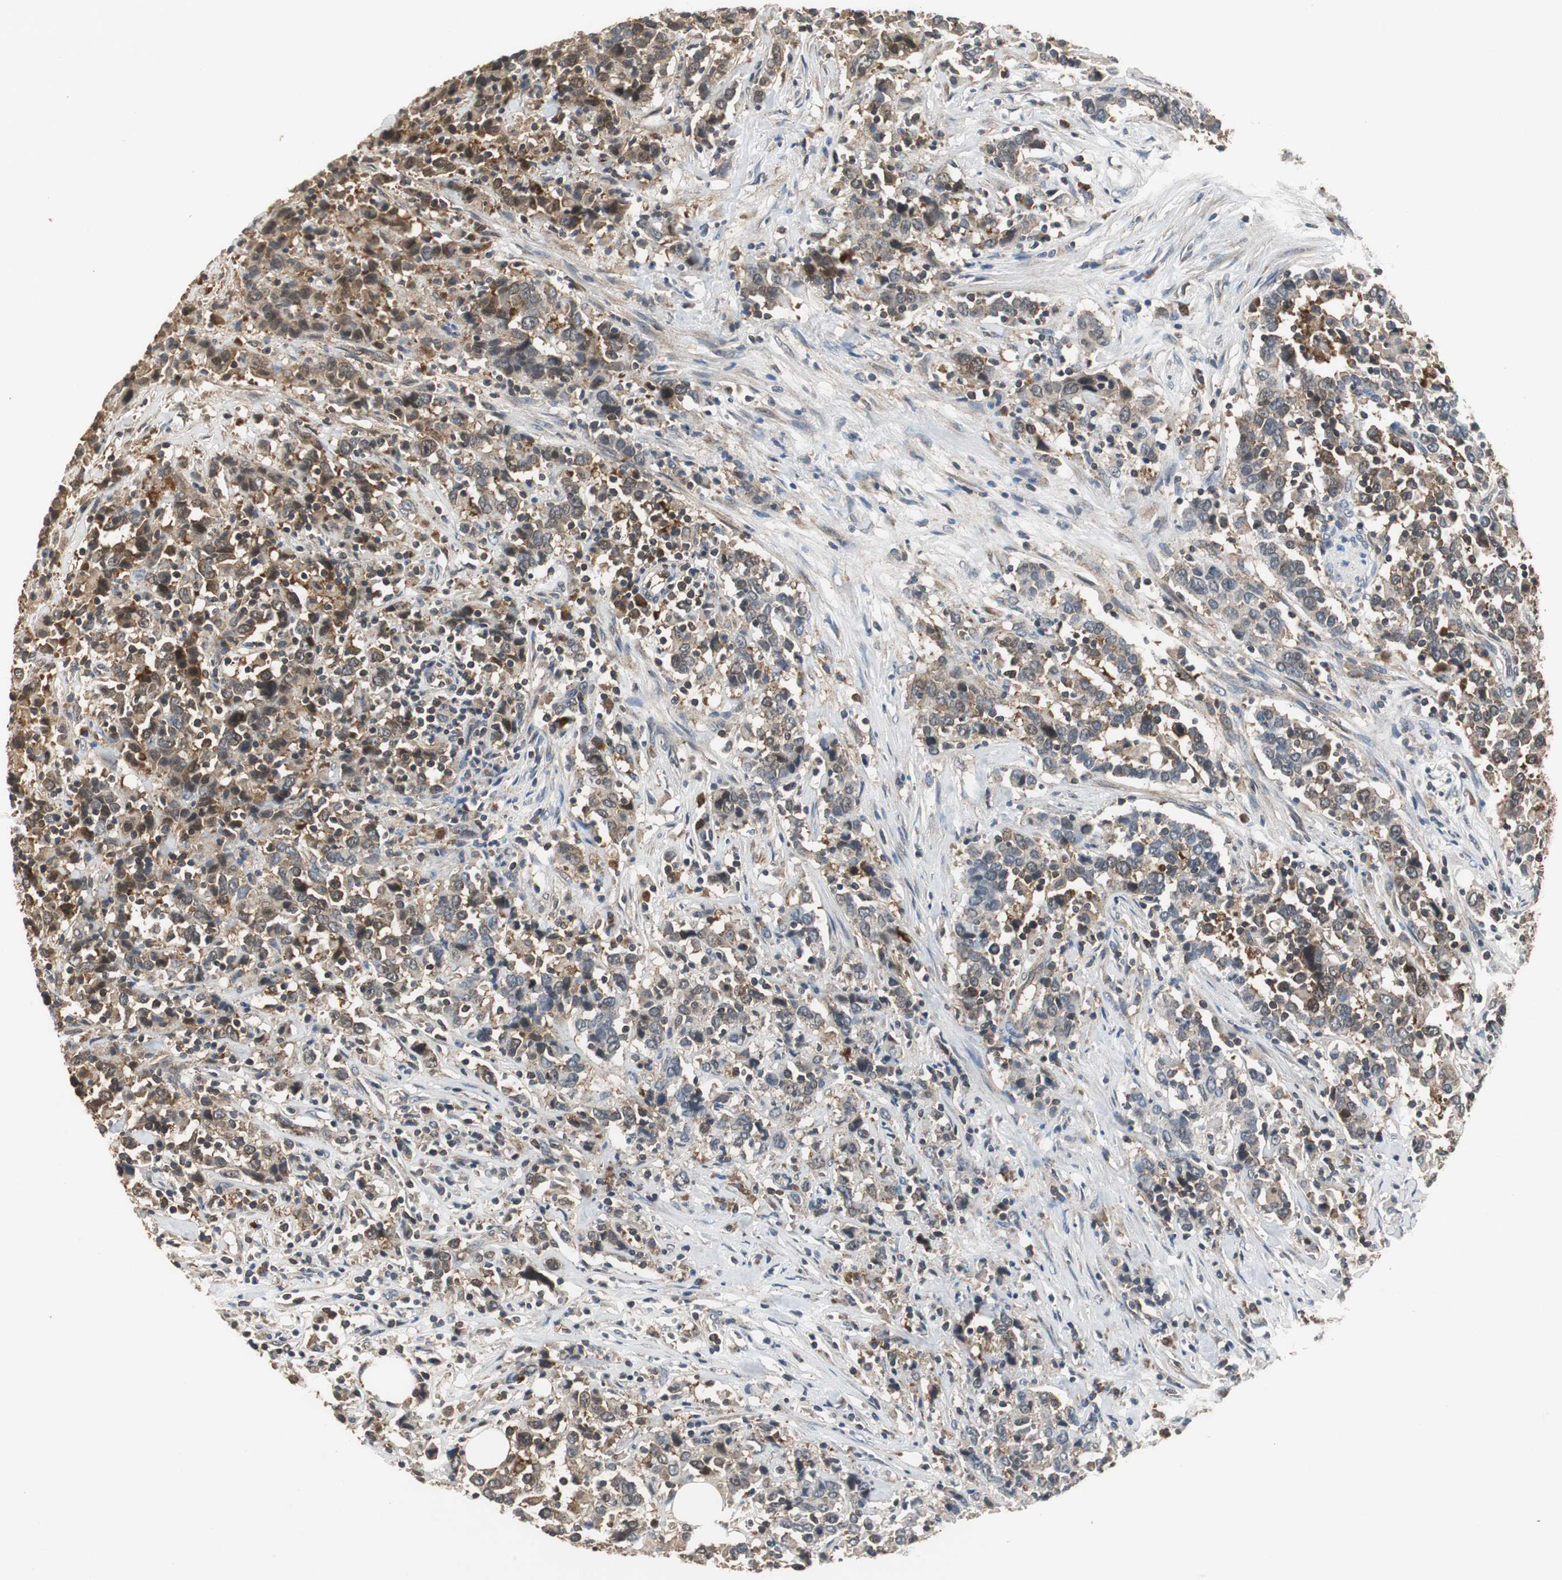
{"staining": {"intensity": "moderate", "quantity": "25%-75%", "location": "cytoplasmic/membranous"}, "tissue": "urothelial cancer", "cell_type": "Tumor cells", "image_type": "cancer", "snomed": [{"axis": "morphology", "description": "Urothelial carcinoma, High grade"}, {"axis": "topography", "description": "Urinary bladder"}], "caption": "Protein staining of high-grade urothelial carcinoma tissue shows moderate cytoplasmic/membranous staining in about 25%-75% of tumor cells.", "gene": "VBP1", "patient": {"sex": "male", "age": 61}}